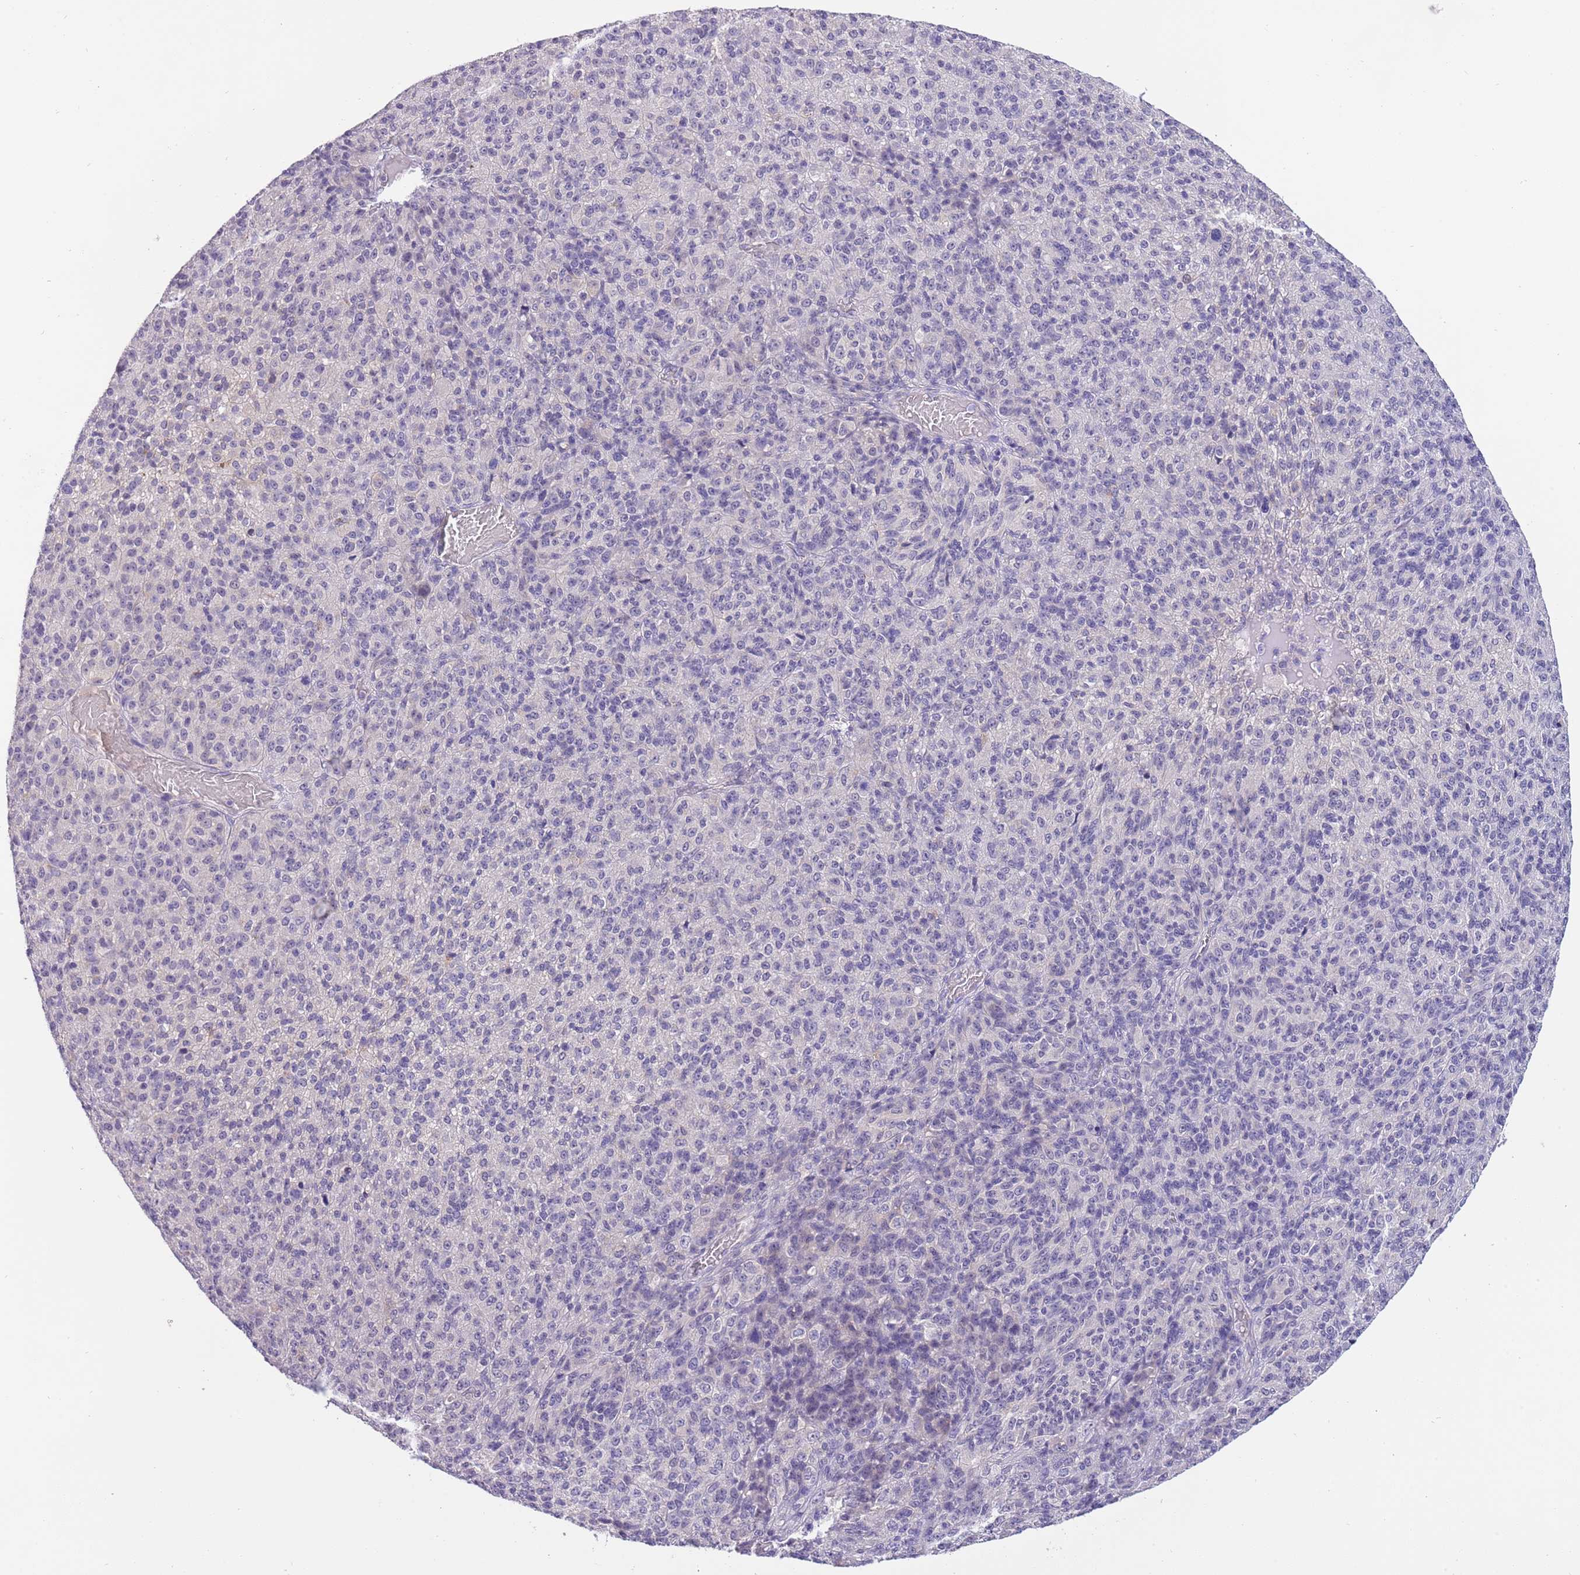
{"staining": {"intensity": "negative", "quantity": "none", "location": "none"}, "tissue": "melanoma", "cell_type": "Tumor cells", "image_type": "cancer", "snomed": [{"axis": "morphology", "description": "Malignant melanoma, Metastatic site"}, {"axis": "topography", "description": "Brain"}], "caption": "Protein analysis of malignant melanoma (metastatic site) demonstrates no significant staining in tumor cells.", "gene": "CFAP73", "patient": {"sex": "female", "age": 56}}